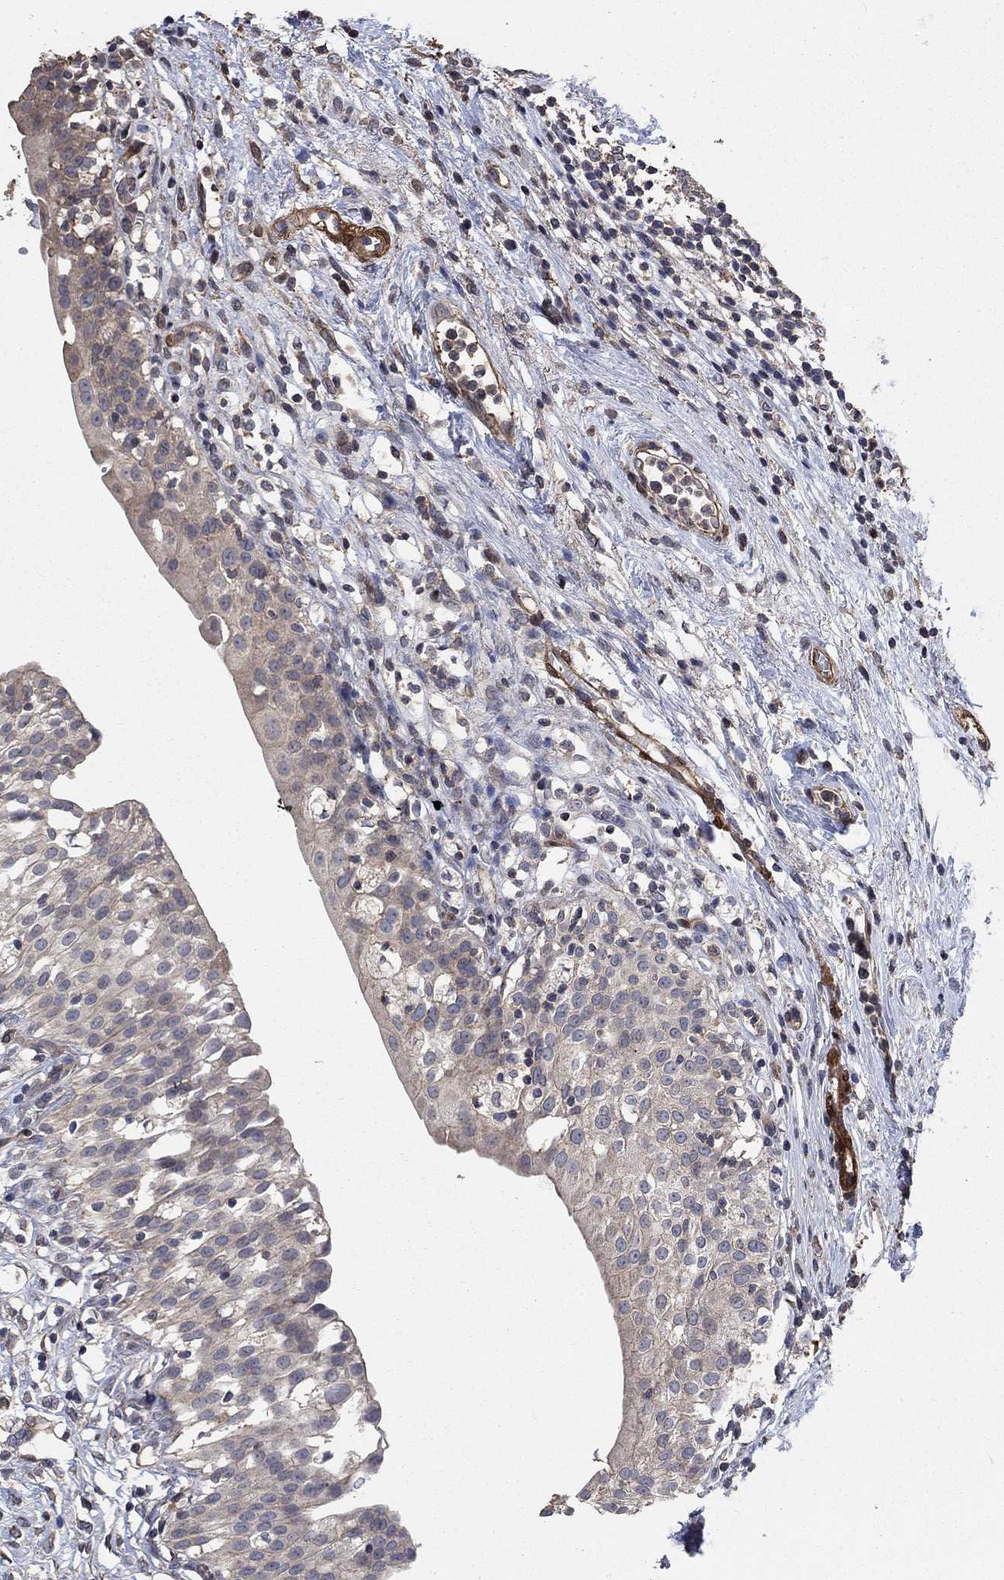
{"staining": {"intensity": "weak", "quantity": "<25%", "location": "cytoplasmic/membranous"}, "tissue": "urinary bladder", "cell_type": "Urothelial cells", "image_type": "normal", "snomed": [{"axis": "morphology", "description": "Normal tissue, NOS"}, {"axis": "topography", "description": "Urinary bladder"}], "caption": "An image of human urinary bladder is negative for staining in urothelial cells. The staining is performed using DAB brown chromogen with nuclei counter-stained in using hematoxylin.", "gene": "PDE3A", "patient": {"sex": "male", "age": 76}}